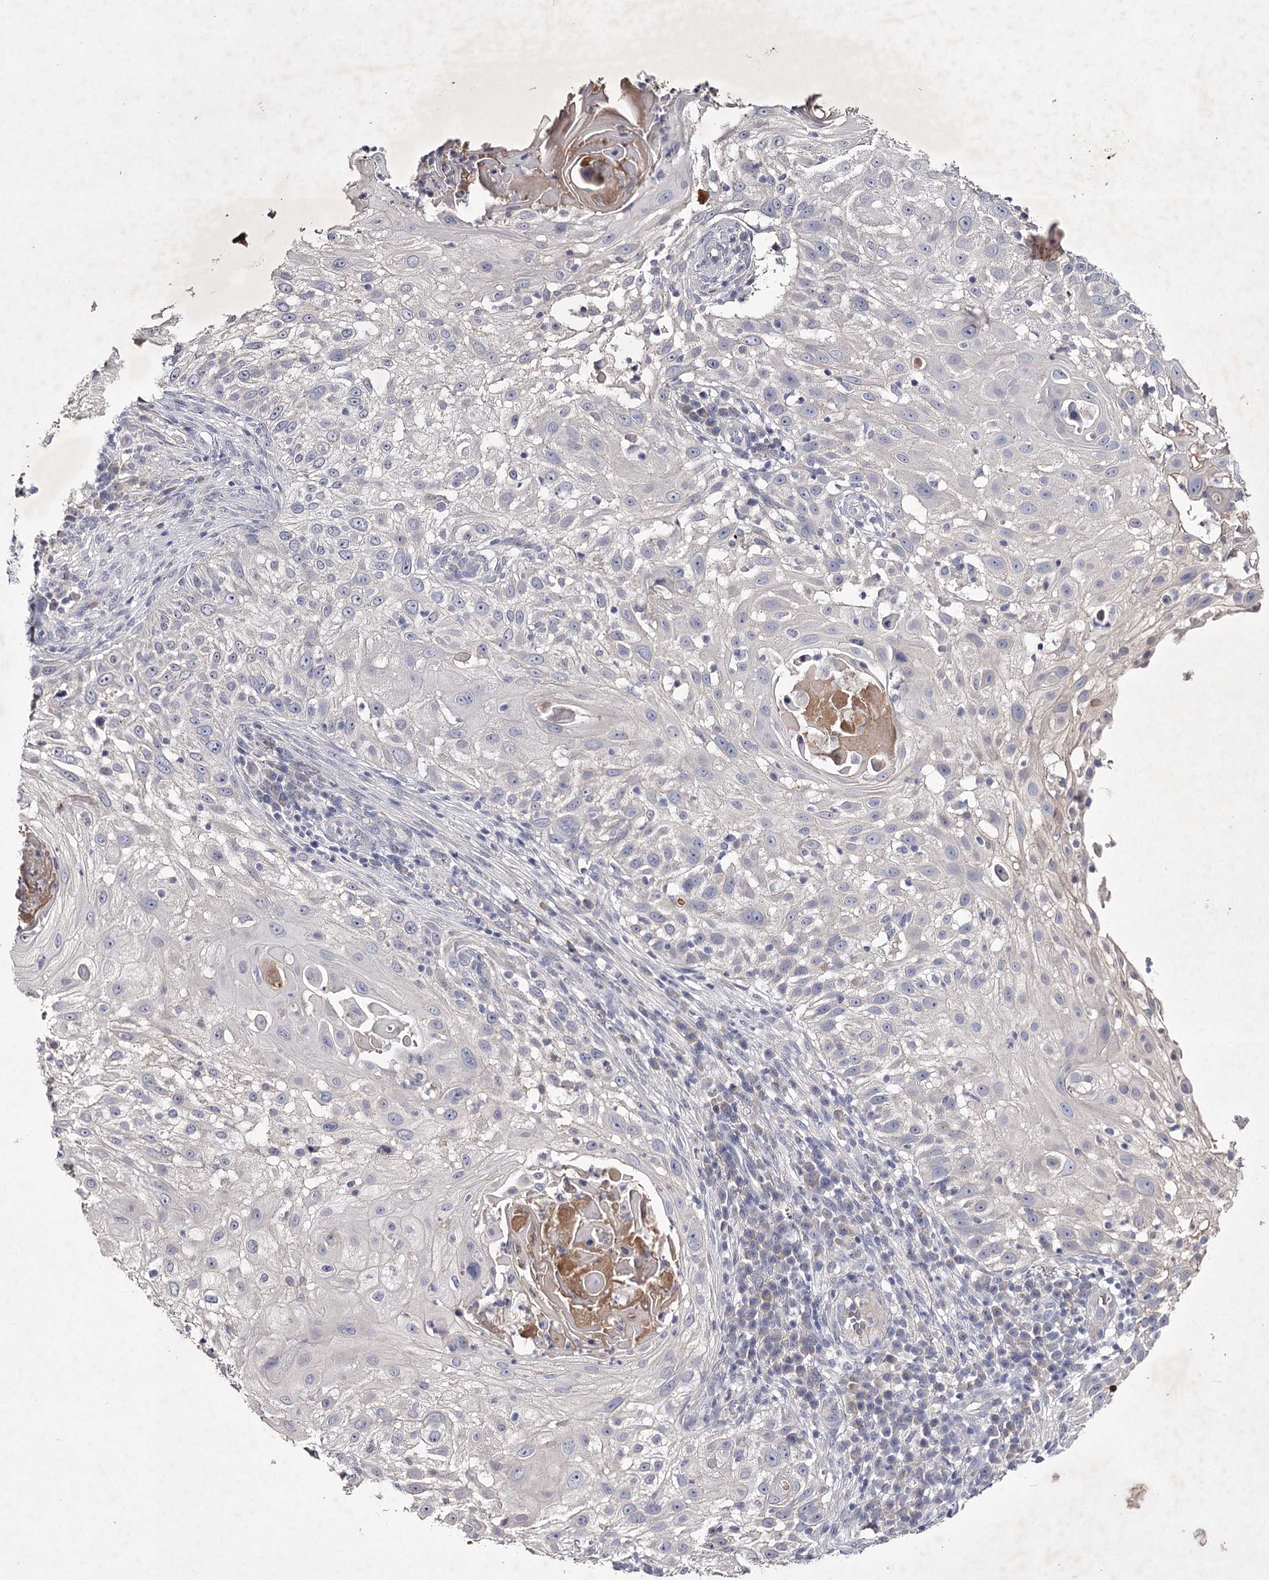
{"staining": {"intensity": "negative", "quantity": "none", "location": "none"}, "tissue": "skin cancer", "cell_type": "Tumor cells", "image_type": "cancer", "snomed": [{"axis": "morphology", "description": "Squamous cell carcinoma, NOS"}, {"axis": "topography", "description": "Skin"}], "caption": "DAB (3,3'-diaminobenzidine) immunohistochemical staining of human skin cancer (squamous cell carcinoma) demonstrates no significant staining in tumor cells. (IHC, brightfield microscopy, high magnification).", "gene": "FDXACB1", "patient": {"sex": "female", "age": 44}}